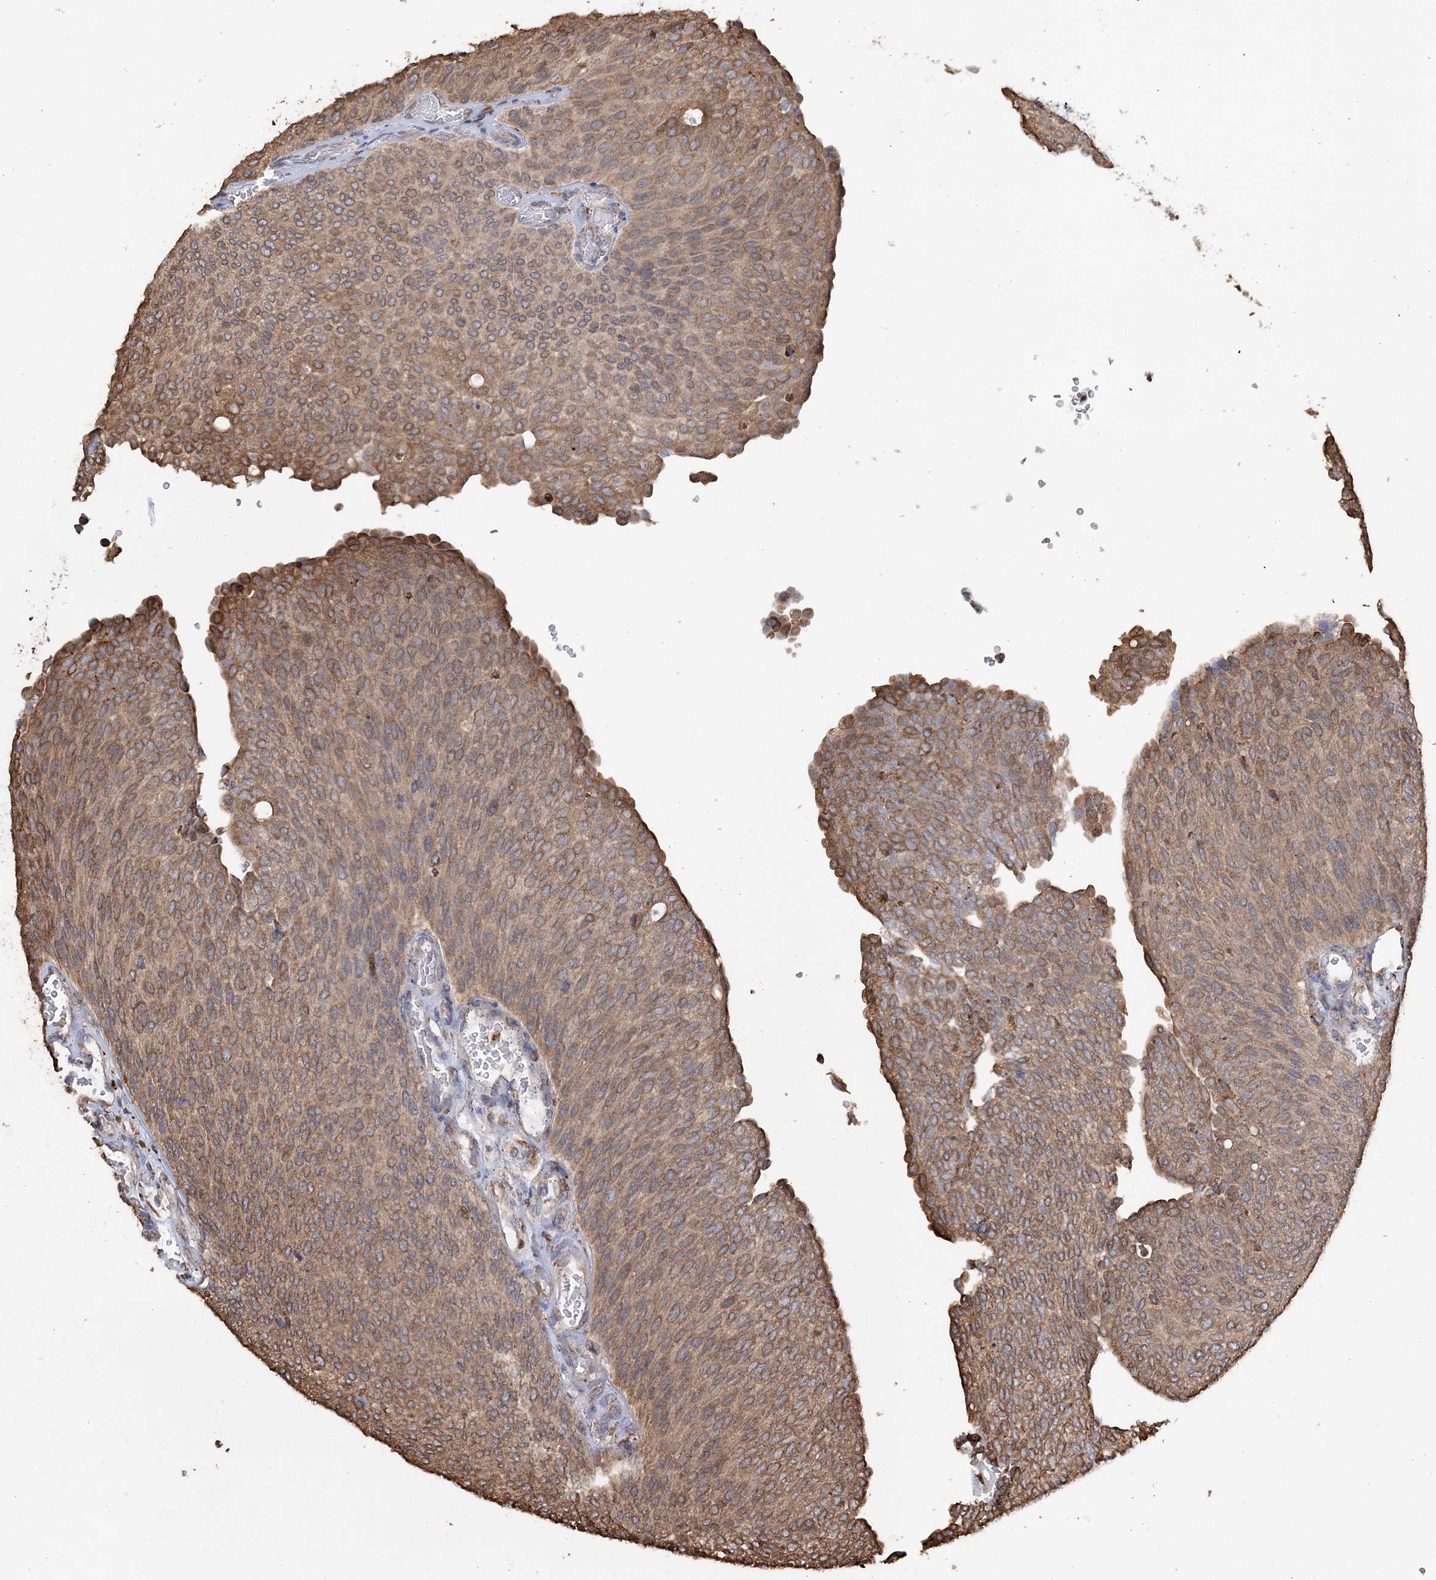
{"staining": {"intensity": "moderate", "quantity": ">75%", "location": "cytoplasmic/membranous"}, "tissue": "urothelial cancer", "cell_type": "Tumor cells", "image_type": "cancer", "snomed": [{"axis": "morphology", "description": "Urothelial carcinoma, Low grade"}, {"axis": "topography", "description": "Urinary bladder"}], "caption": "Brown immunohistochemical staining in low-grade urothelial carcinoma demonstrates moderate cytoplasmic/membranous staining in approximately >75% of tumor cells. The protein is shown in brown color, while the nuclei are stained blue.", "gene": "WDR12", "patient": {"sex": "female", "age": 79}}